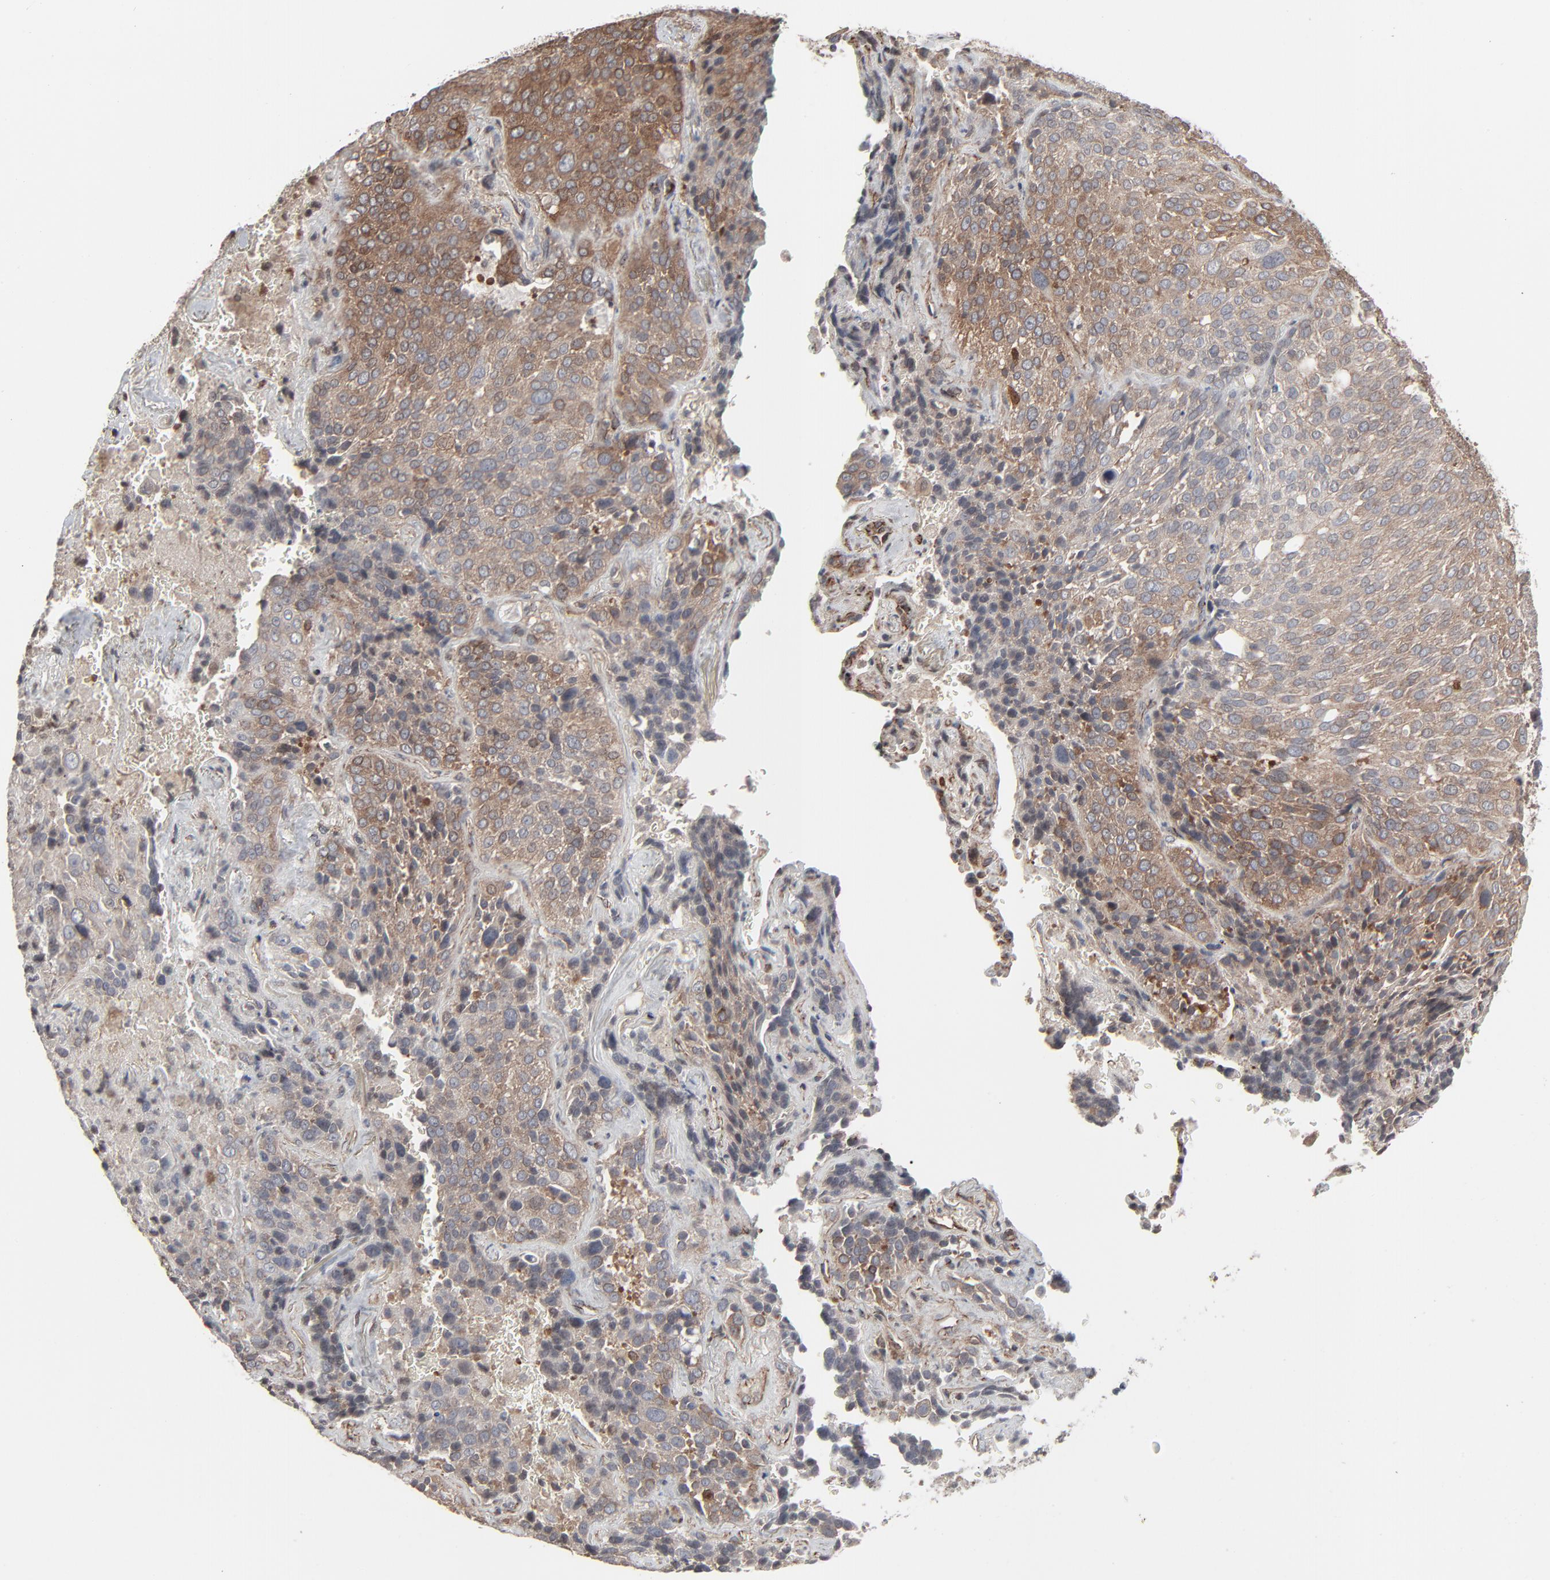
{"staining": {"intensity": "moderate", "quantity": ">75%", "location": "cytoplasmic/membranous"}, "tissue": "lung cancer", "cell_type": "Tumor cells", "image_type": "cancer", "snomed": [{"axis": "morphology", "description": "Squamous cell carcinoma, NOS"}, {"axis": "topography", "description": "Lung"}], "caption": "Lung squamous cell carcinoma was stained to show a protein in brown. There is medium levels of moderate cytoplasmic/membranous positivity in about >75% of tumor cells. (DAB (3,3'-diaminobenzidine) = brown stain, brightfield microscopy at high magnification).", "gene": "CTNND1", "patient": {"sex": "male", "age": 54}}